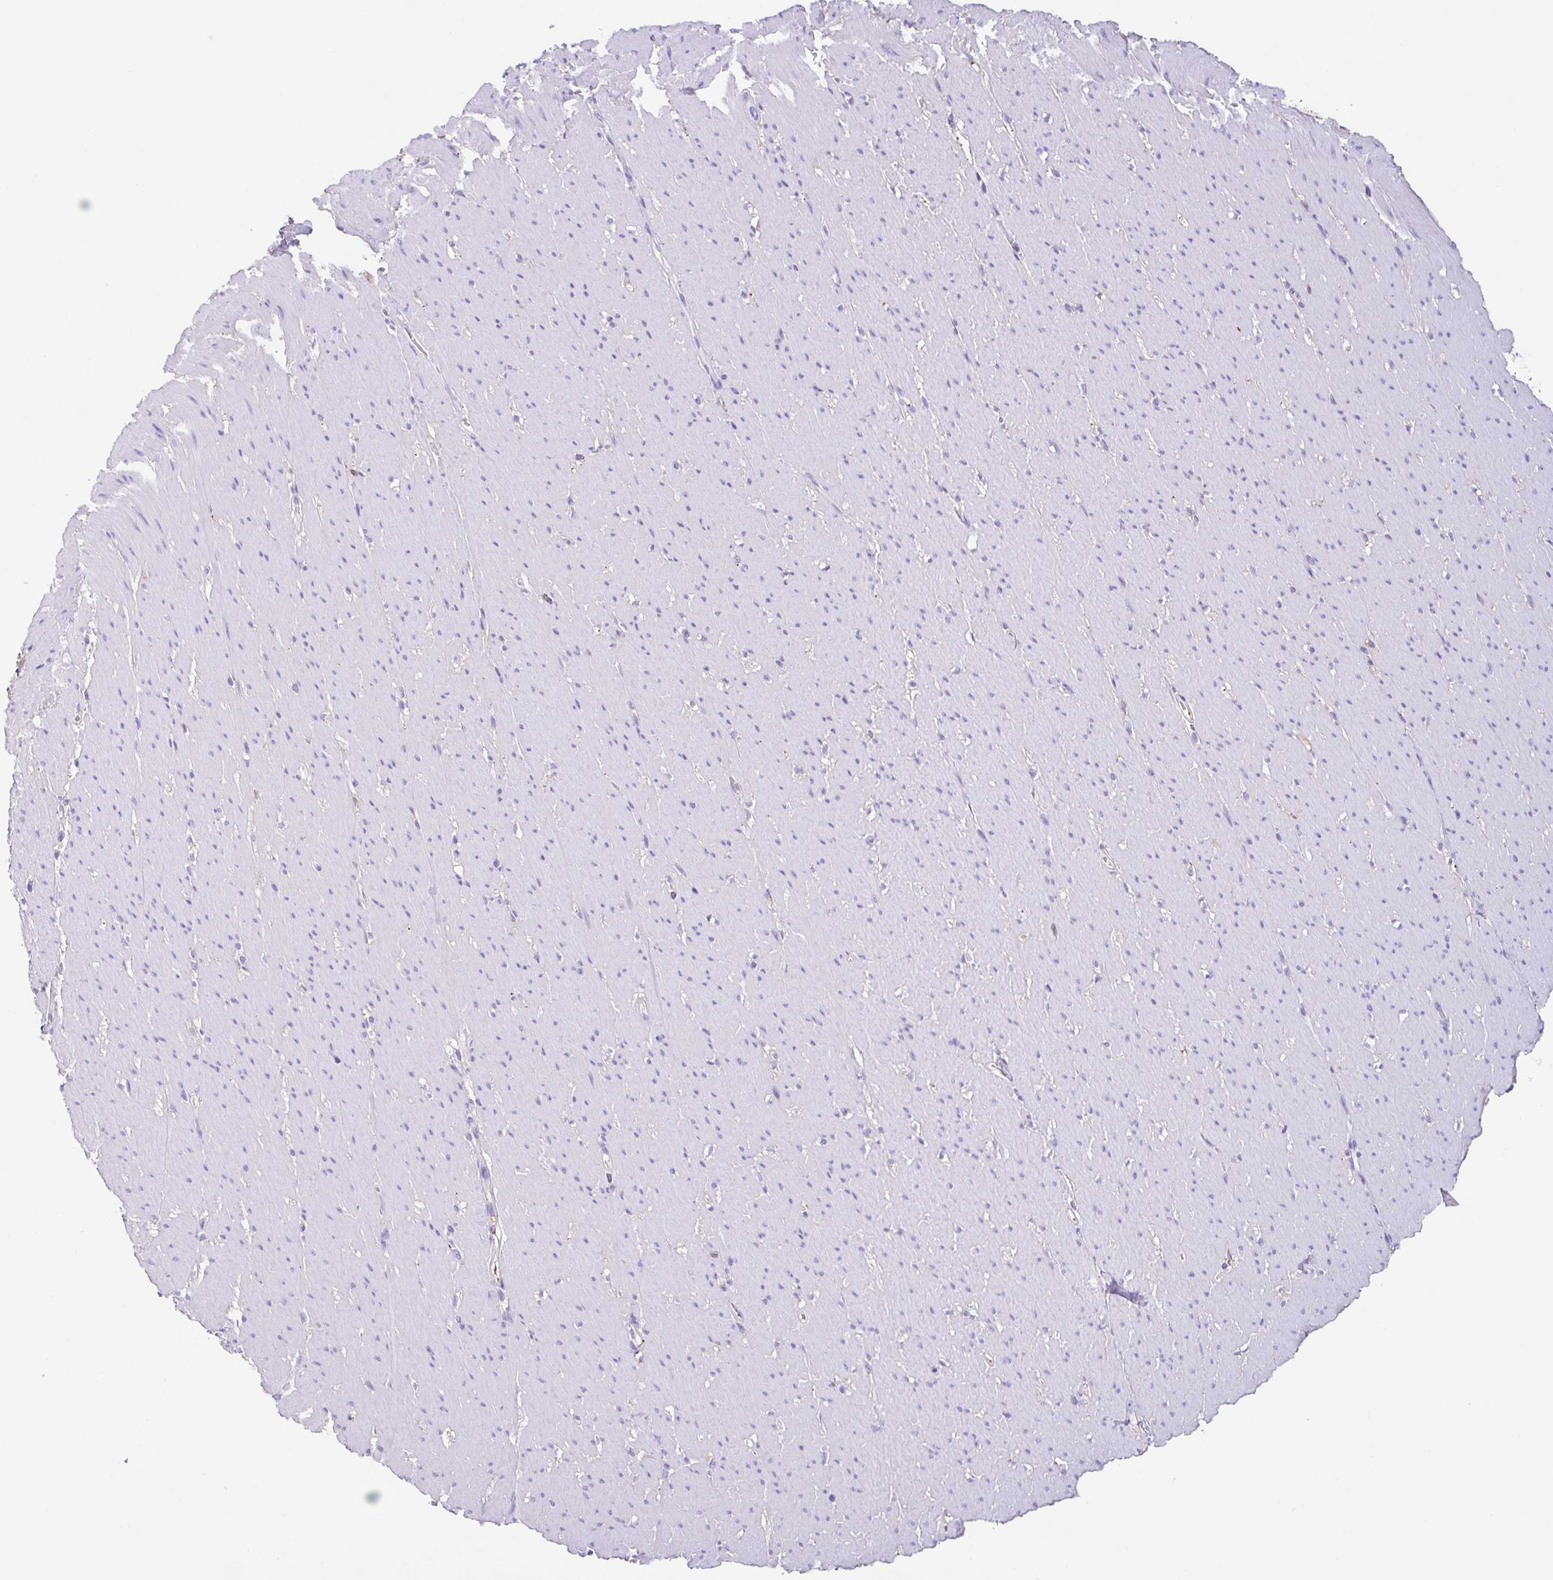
{"staining": {"intensity": "negative", "quantity": "none", "location": "none"}, "tissue": "smooth muscle", "cell_type": "Smooth muscle cells", "image_type": "normal", "snomed": [{"axis": "morphology", "description": "Normal tissue, NOS"}, {"axis": "topography", "description": "Smooth muscle"}, {"axis": "topography", "description": "Rectum"}], "caption": "A histopathology image of human smooth muscle is negative for staining in smooth muscle cells.", "gene": "HOXC12", "patient": {"sex": "male", "age": 53}}